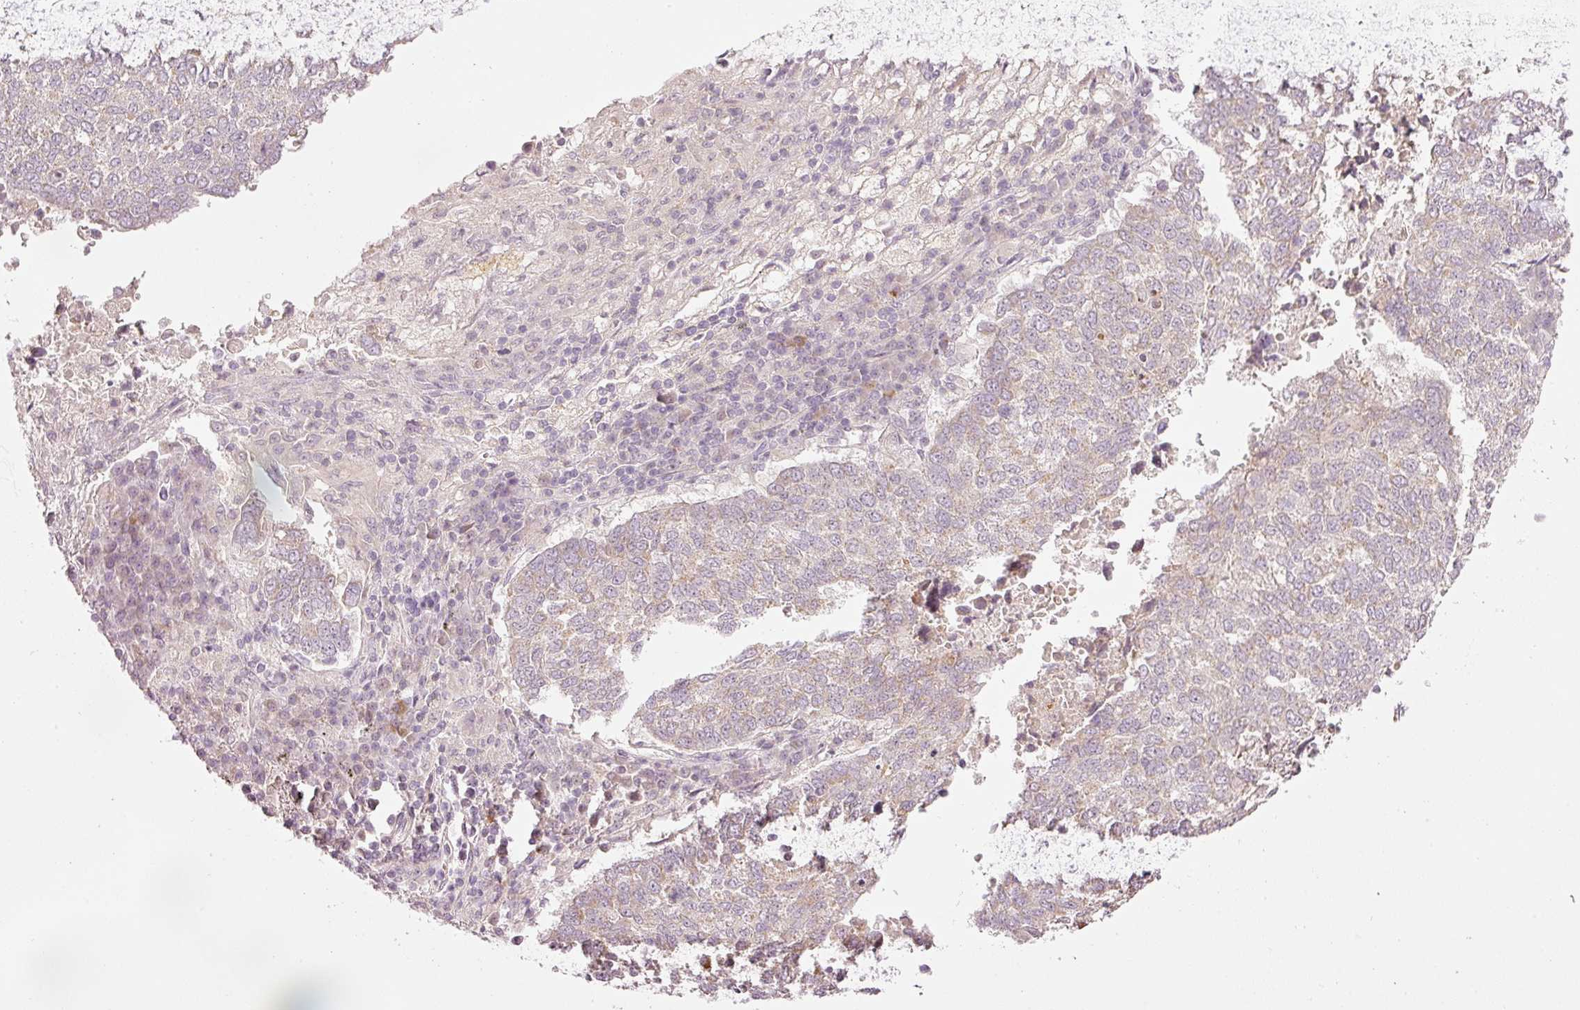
{"staining": {"intensity": "weak", "quantity": "25%-75%", "location": "cytoplasmic/membranous"}, "tissue": "lung cancer", "cell_type": "Tumor cells", "image_type": "cancer", "snomed": [{"axis": "morphology", "description": "Squamous cell carcinoma, NOS"}, {"axis": "topography", "description": "Lung"}], "caption": "Protein expression analysis of squamous cell carcinoma (lung) reveals weak cytoplasmic/membranous staining in approximately 25%-75% of tumor cells. (DAB (3,3'-diaminobenzidine) IHC, brown staining for protein, blue staining for nuclei).", "gene": "CDC20B", "patient": {"sex": "male", "age": 73}}